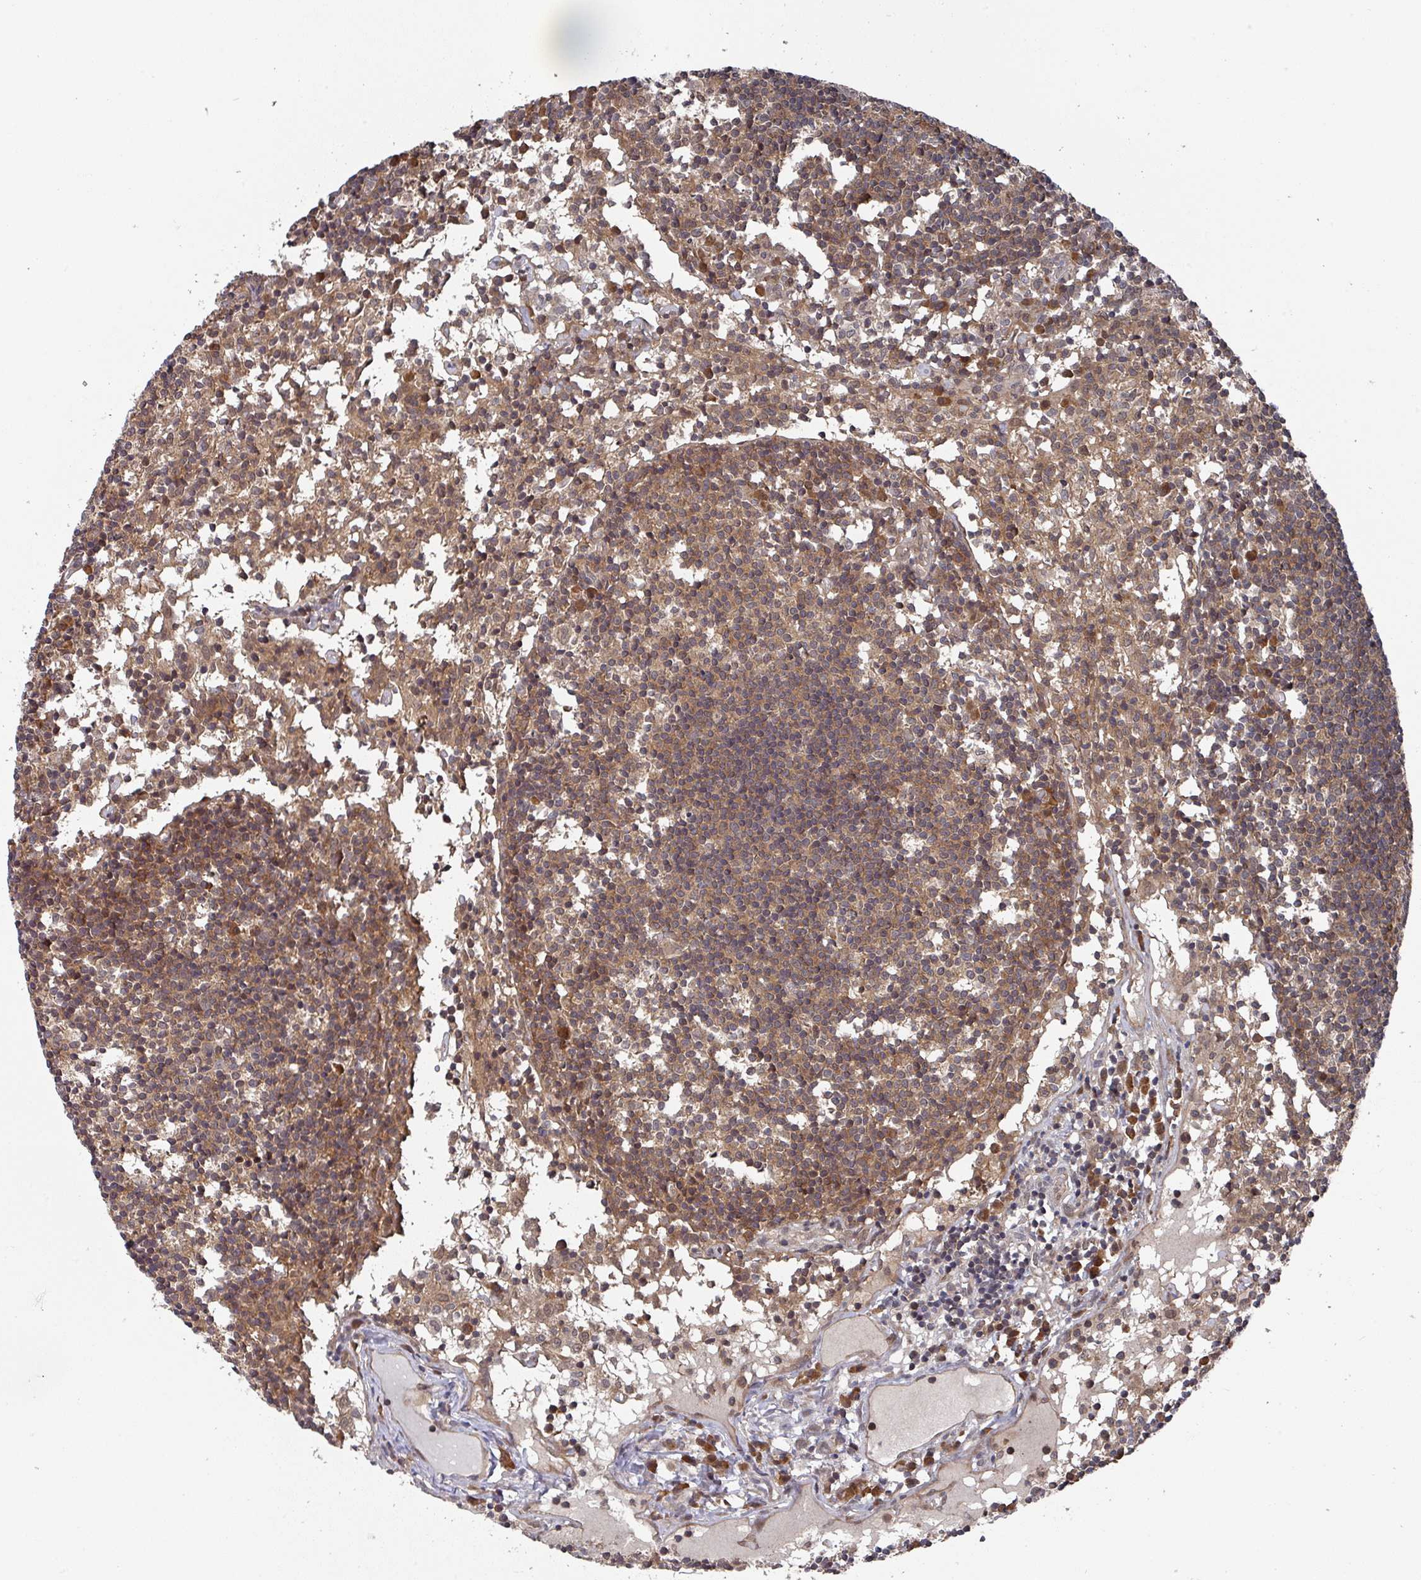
{"staining": {"intensity": "moderate", "quantity": ">75%", "location": "cytoplasmic/membranous,nuclear"}, "tissue": "lymph node", "cell_type": "Germinal center cells", "image_type": "normal", "snomed": [{"axis": "morphology", "description": "Normal tissue, NOS"}, {"axis": "topography", "description": "Lymph node"}], "caption": "IHC (DAB (3,3'-diaminobenzidine)) staining of normal lymph node reveals moderate cytoplasmic/membranous,nuclear protein positivity in about >75% of germinal center cells.", "gene": "GOLGA7B", "patient": {"sex": "female", "age": 55}}